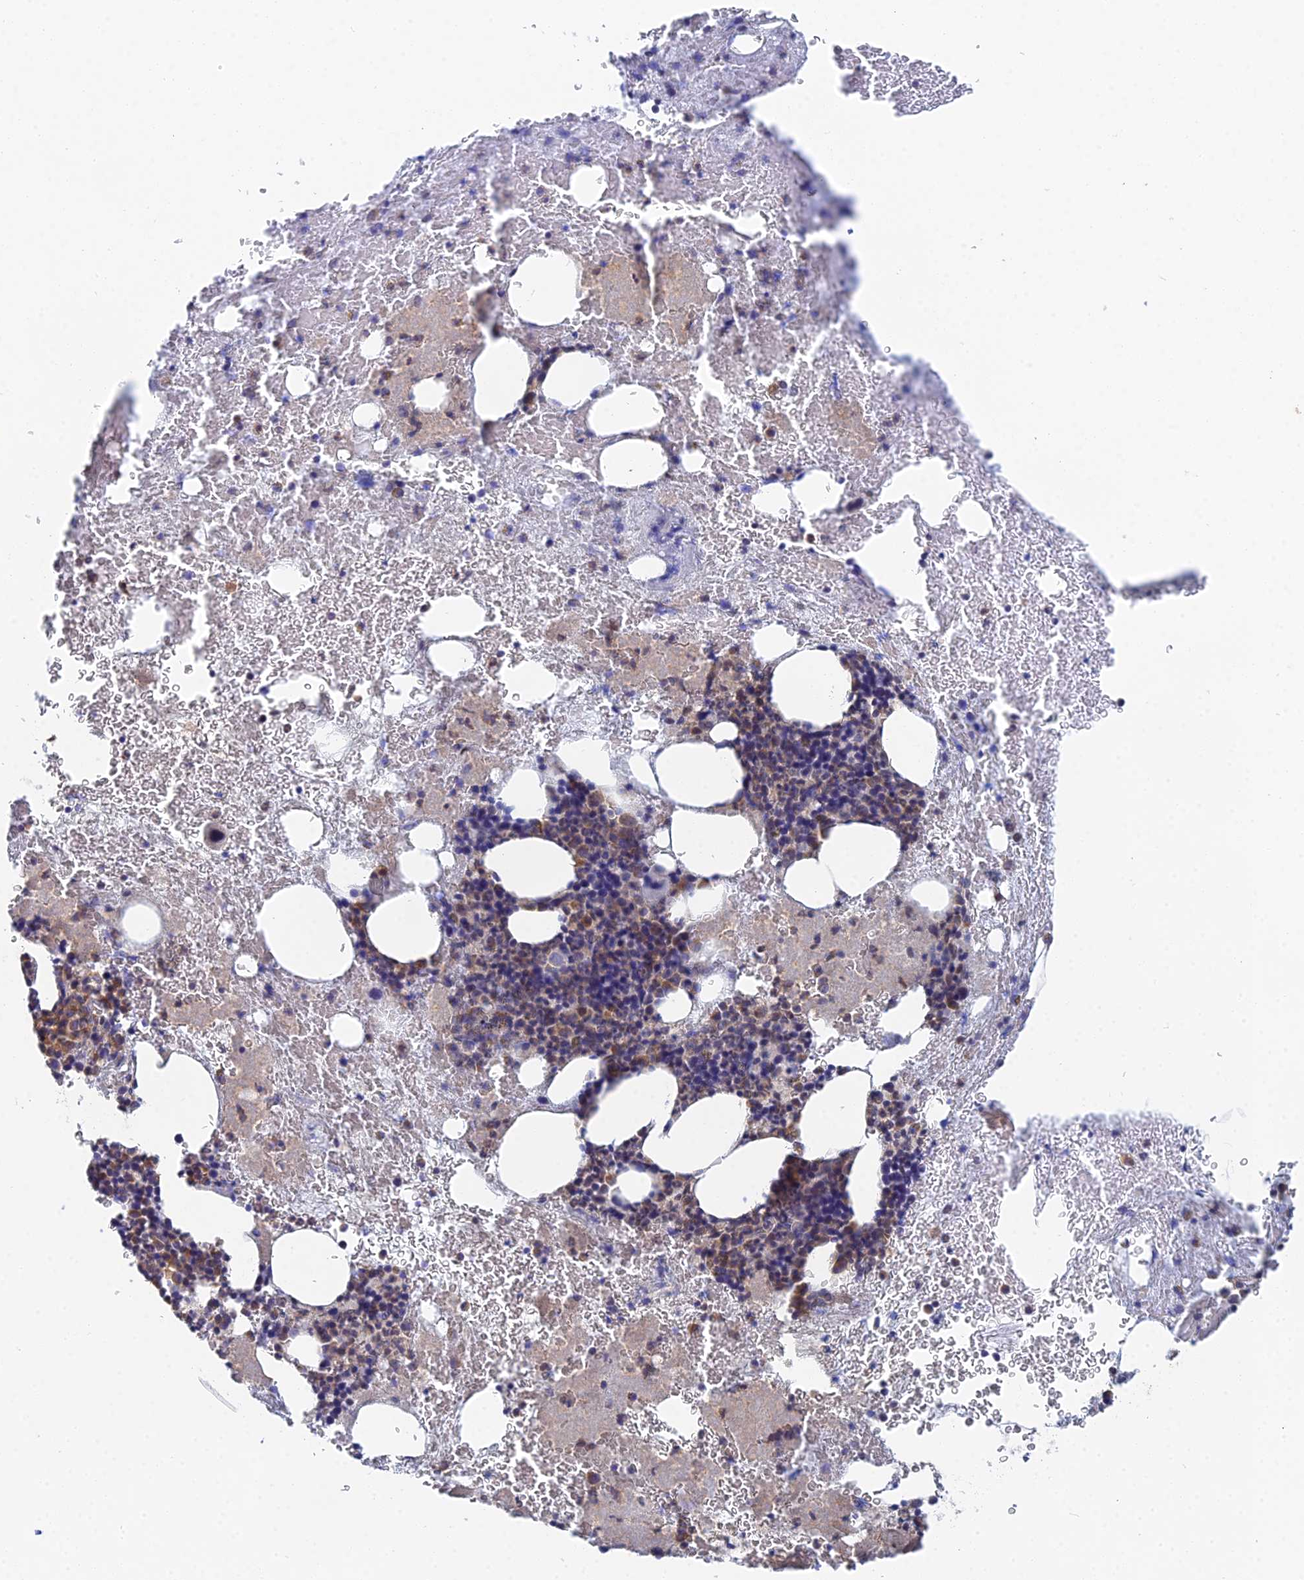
{"staining": {"intensity": "moderate", "quantity": "<25%", "location": "cytoplasmic/membranous"}, "tissue": "bone marrow", "cell_type": "Hematopoietic cells", "image_type": "normal", "snomed": [{"axis": "morphology", "description": "Normal tissue, NOS"}, {"axis": "topography", "description": "Bone marrow"}], "caption": "An image of human bone marrow stained for a protein shows moderate cytoplasmic/membranous brown staining in hematopoietic cells.", "gene": "DNAH14", "patient": {"sex": "male", "age": 53}}